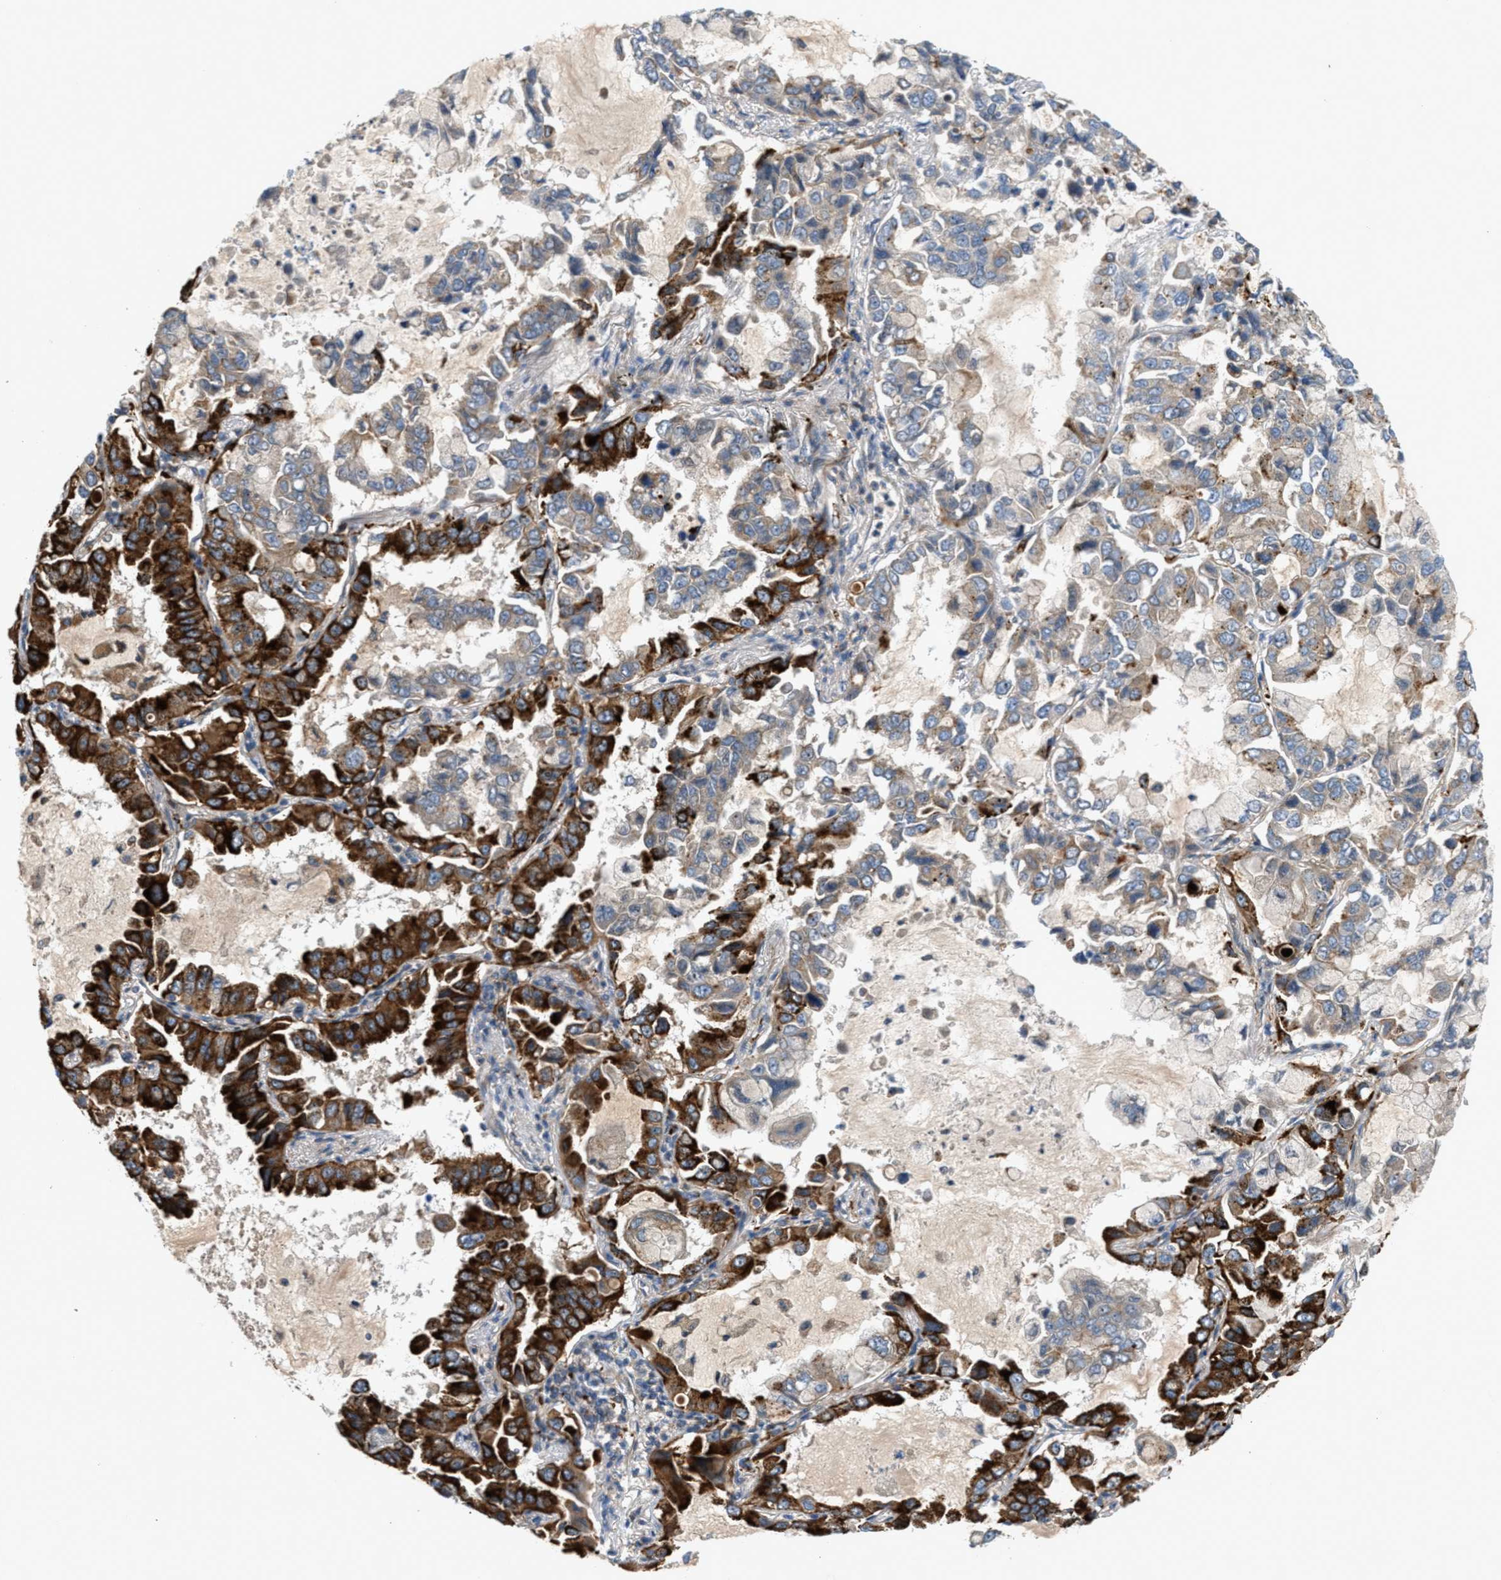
{"staining": {"intensity": "strong", "quantity": "25%-75%", "location": "cytoplasmic/membranous"}, "tissue": "lung cancer", "cell_type": "Tumor cells", "image_type": "cancer", "snomed": [{"axis": "morphology", "description": "Adenocarcinoma, NOS"}, {"axis": "topography", "description": "Lung"}], "caption": "DAB (3,3'-diaminobenzidine) immunohistochemical staining of human lung cancer (adenocarcinoma) demonstrates strong cytoplasmic/membranous protein staining in about 25%-75% of tumor cells.", "gene": "CYB5D1", "patient": {"sex": "male", "age": 64}}